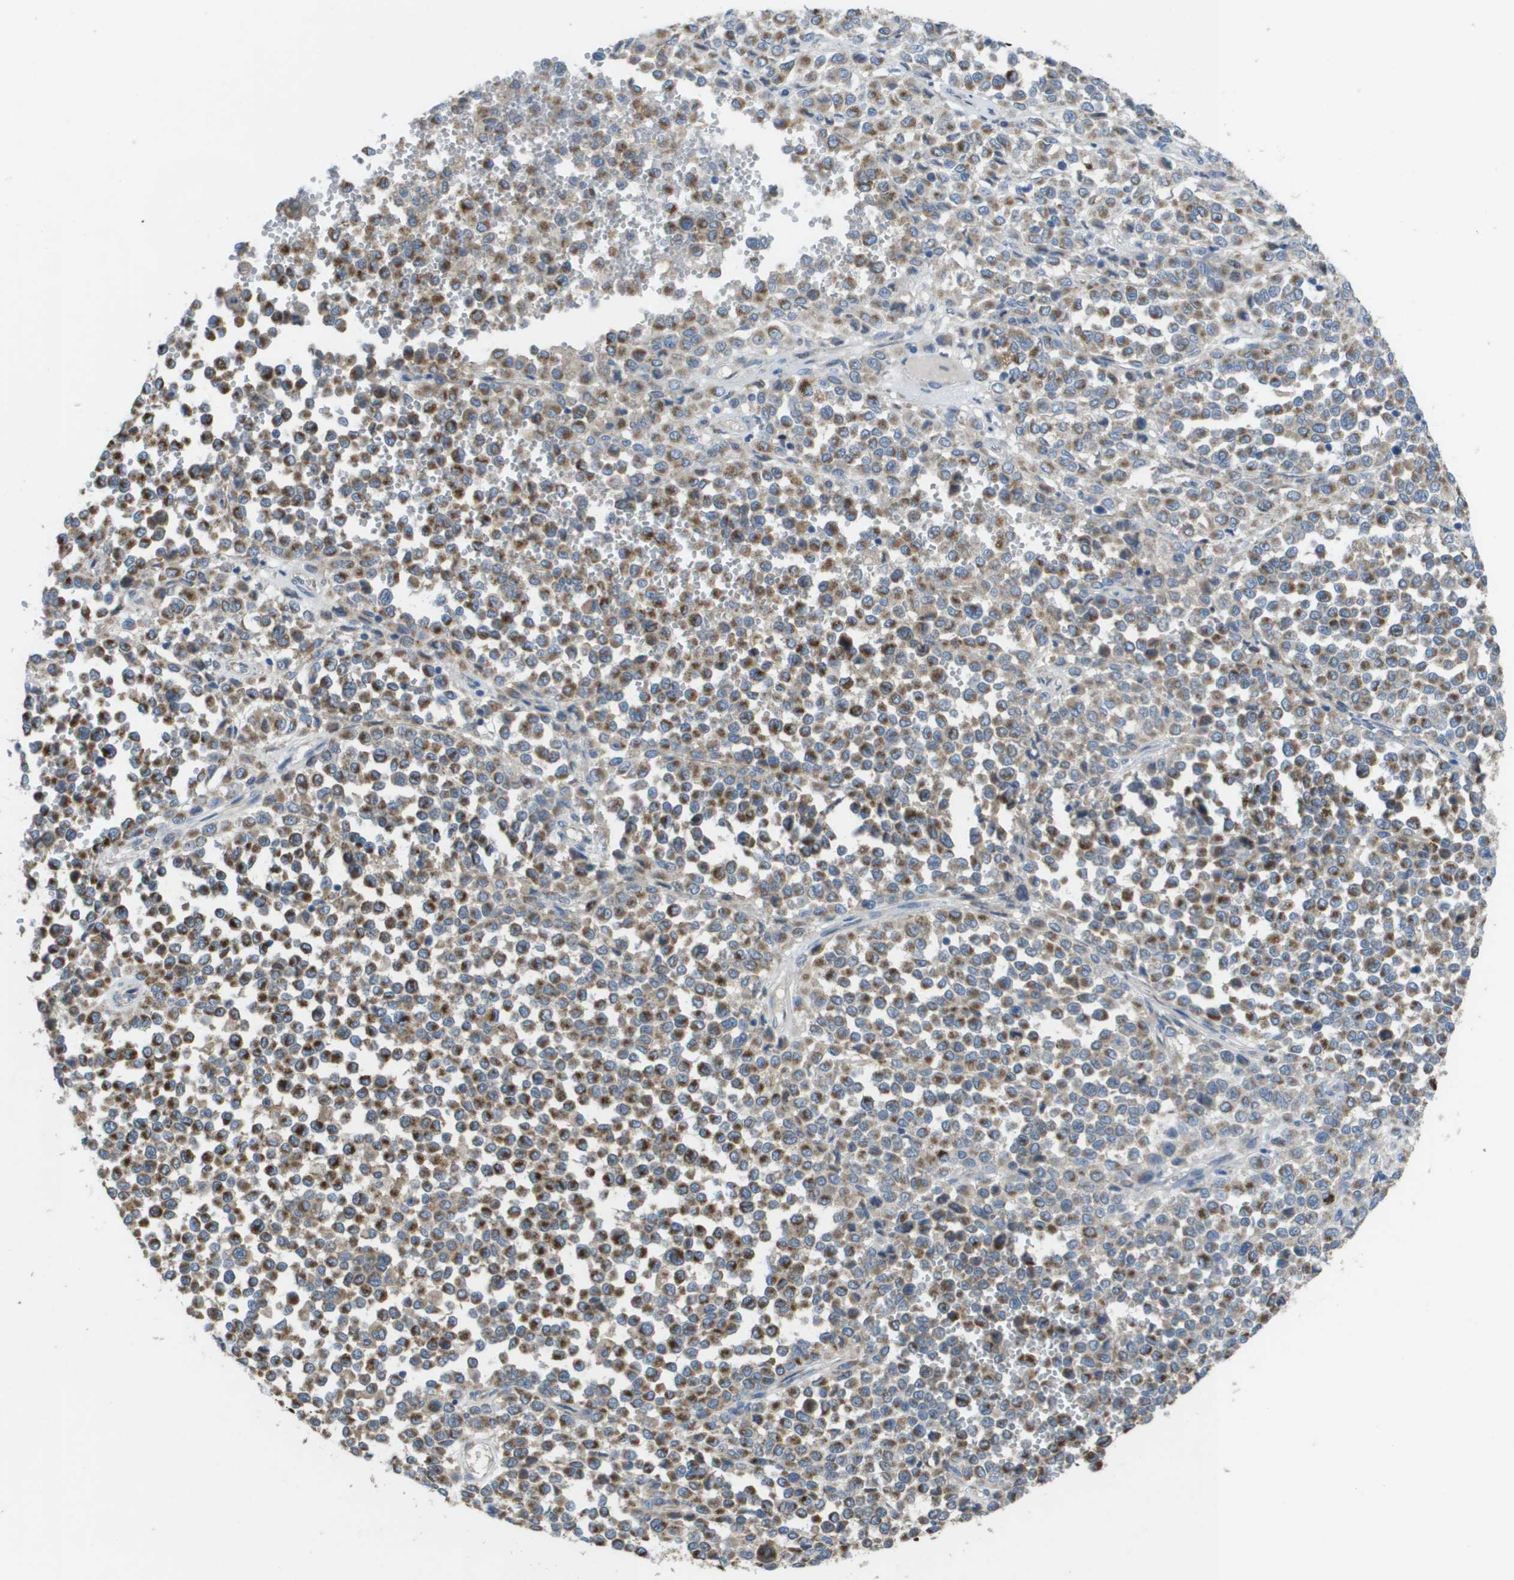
{"staining": {"intensity": "strong", "quantity": ">75%", "location": "cytoplasmic/membranous"}, "tissue": "melanoma", "cell_type": "Tumor cells", "image_type": "cancer", "snomed": [{"axis": "morphology", "description": "Malignant melanoma, Metastatic site"}, {"axis": "topography", "description": "Pancreas"}], "caption": "Malignant melanoma (metastatic site) was stained to show a protein in brown. There is high levels of strong cytoplasmic/membranous expression in approximately >75% of tumor cells.", "gene": "CLCN2", "patient": {"sex": "female", "age": 30}}